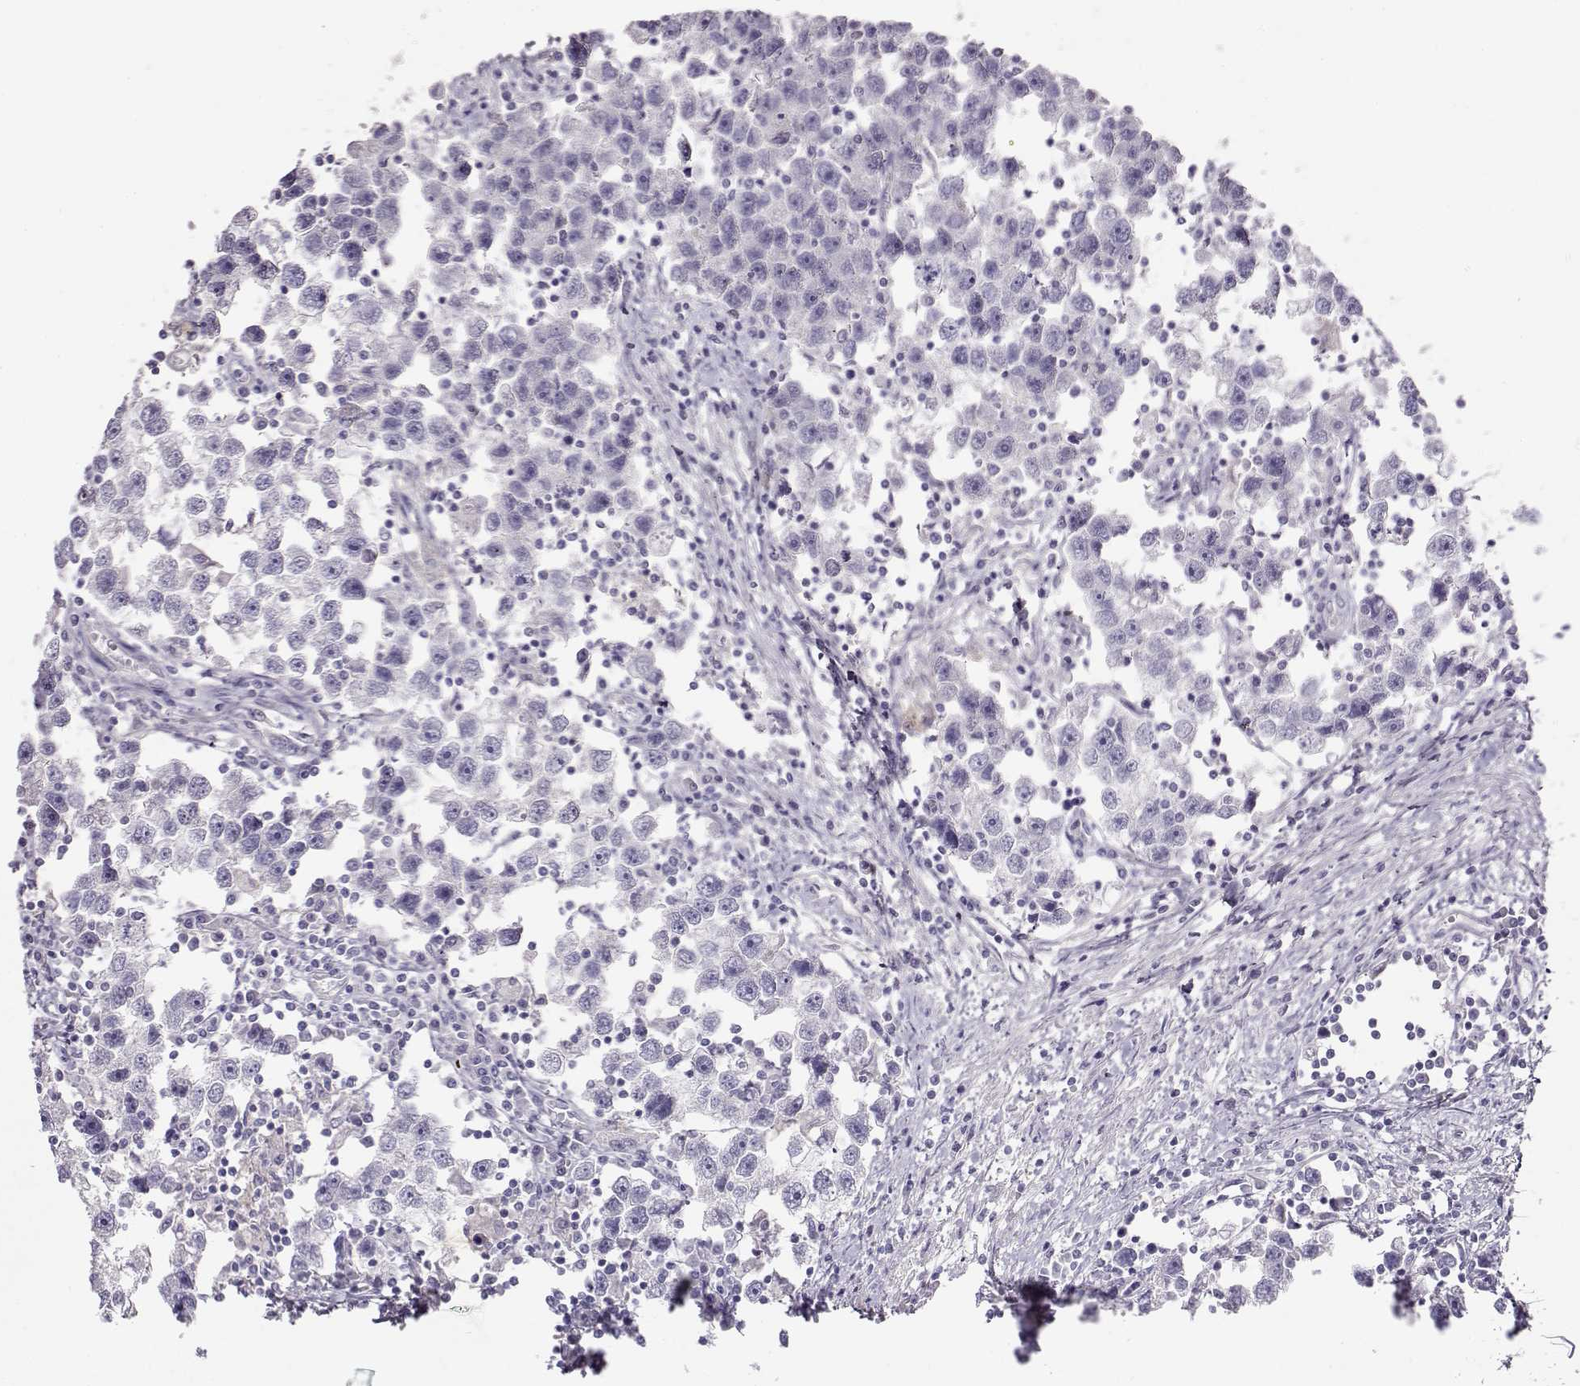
{"staining": {"intensity": "negative", "quantity": "none", "location": "none"}, "tissue": "testis cancer", "cell_type": "Tumor cells", "image_type": "cancer", "snomed": [{"axis": "morphology", "description": "Seminoma, NOS"}, {"axis": "topography", "description": "Testis"}], "caption": "A histopathology image of human seminoma (testis) is negative for staining in tumor cells.", "gene": "NDRG4", "patient": {"sex": "male", "age": 30}}